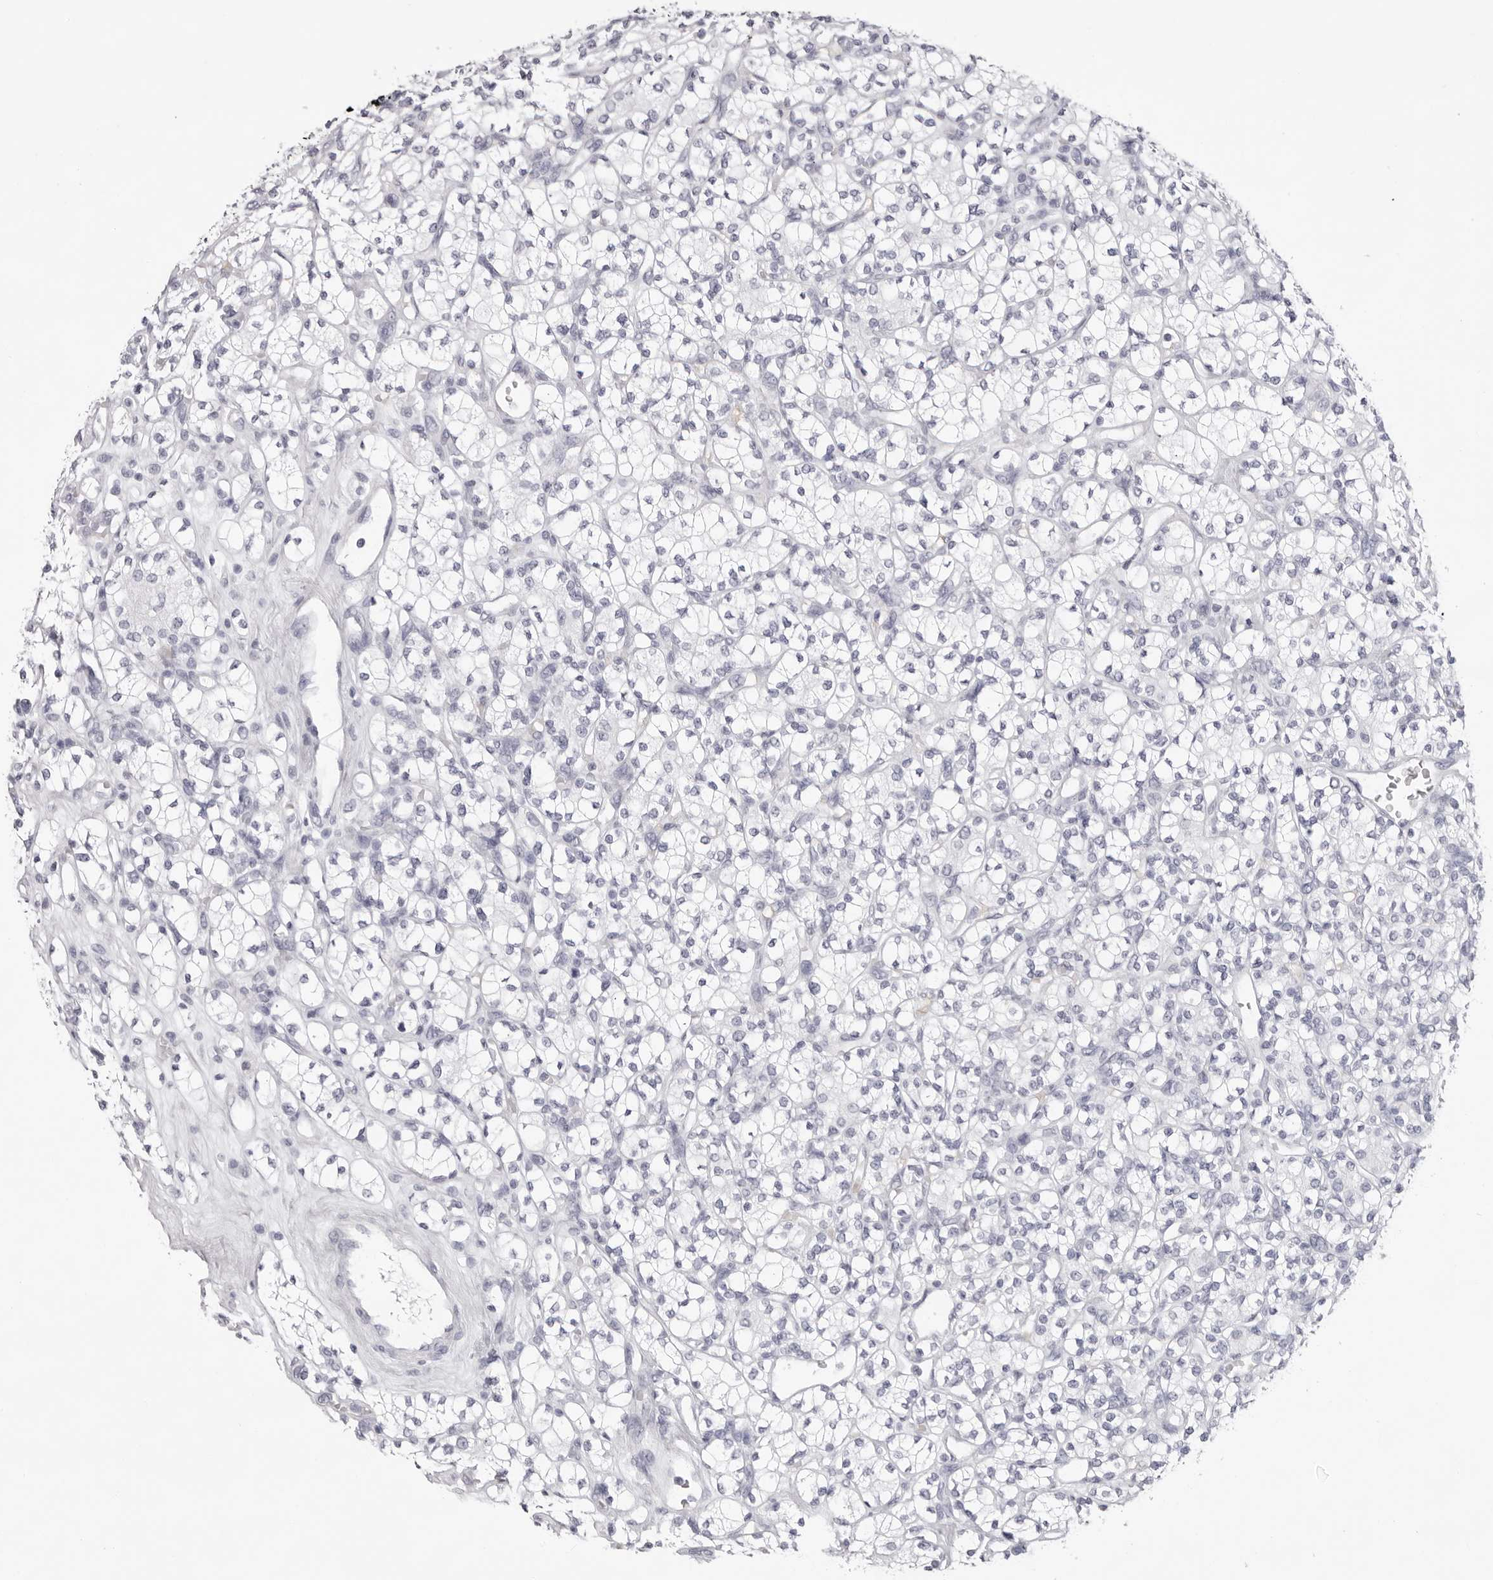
{"staining": {"intensity": "negative", "quantity": "none", "location": "none"}, "tissue": "renal cancer", "cell_type": "Tumor cells", "image_type": "cancer", "snomed": [{"axis": "morphology", "description": "Adenocarcinoma, NOS"}, {"axis": "topography", "description": "Kidney"}], "caption": "This photomicrograph is of renal cancer (adenocarcinoma) stained with immunohistochemistry (IHC) to label a protein in brown with the nuclei are counter-stained blue. There is no expression in tumor cells. (DAB (3,3'-diaminobenzidine) immunohistochemistry (IHC) visualized using brightfield microscopy, high magnification).", "gene": "SPTA1", "patient": {"sex": "male", "age": 77}}